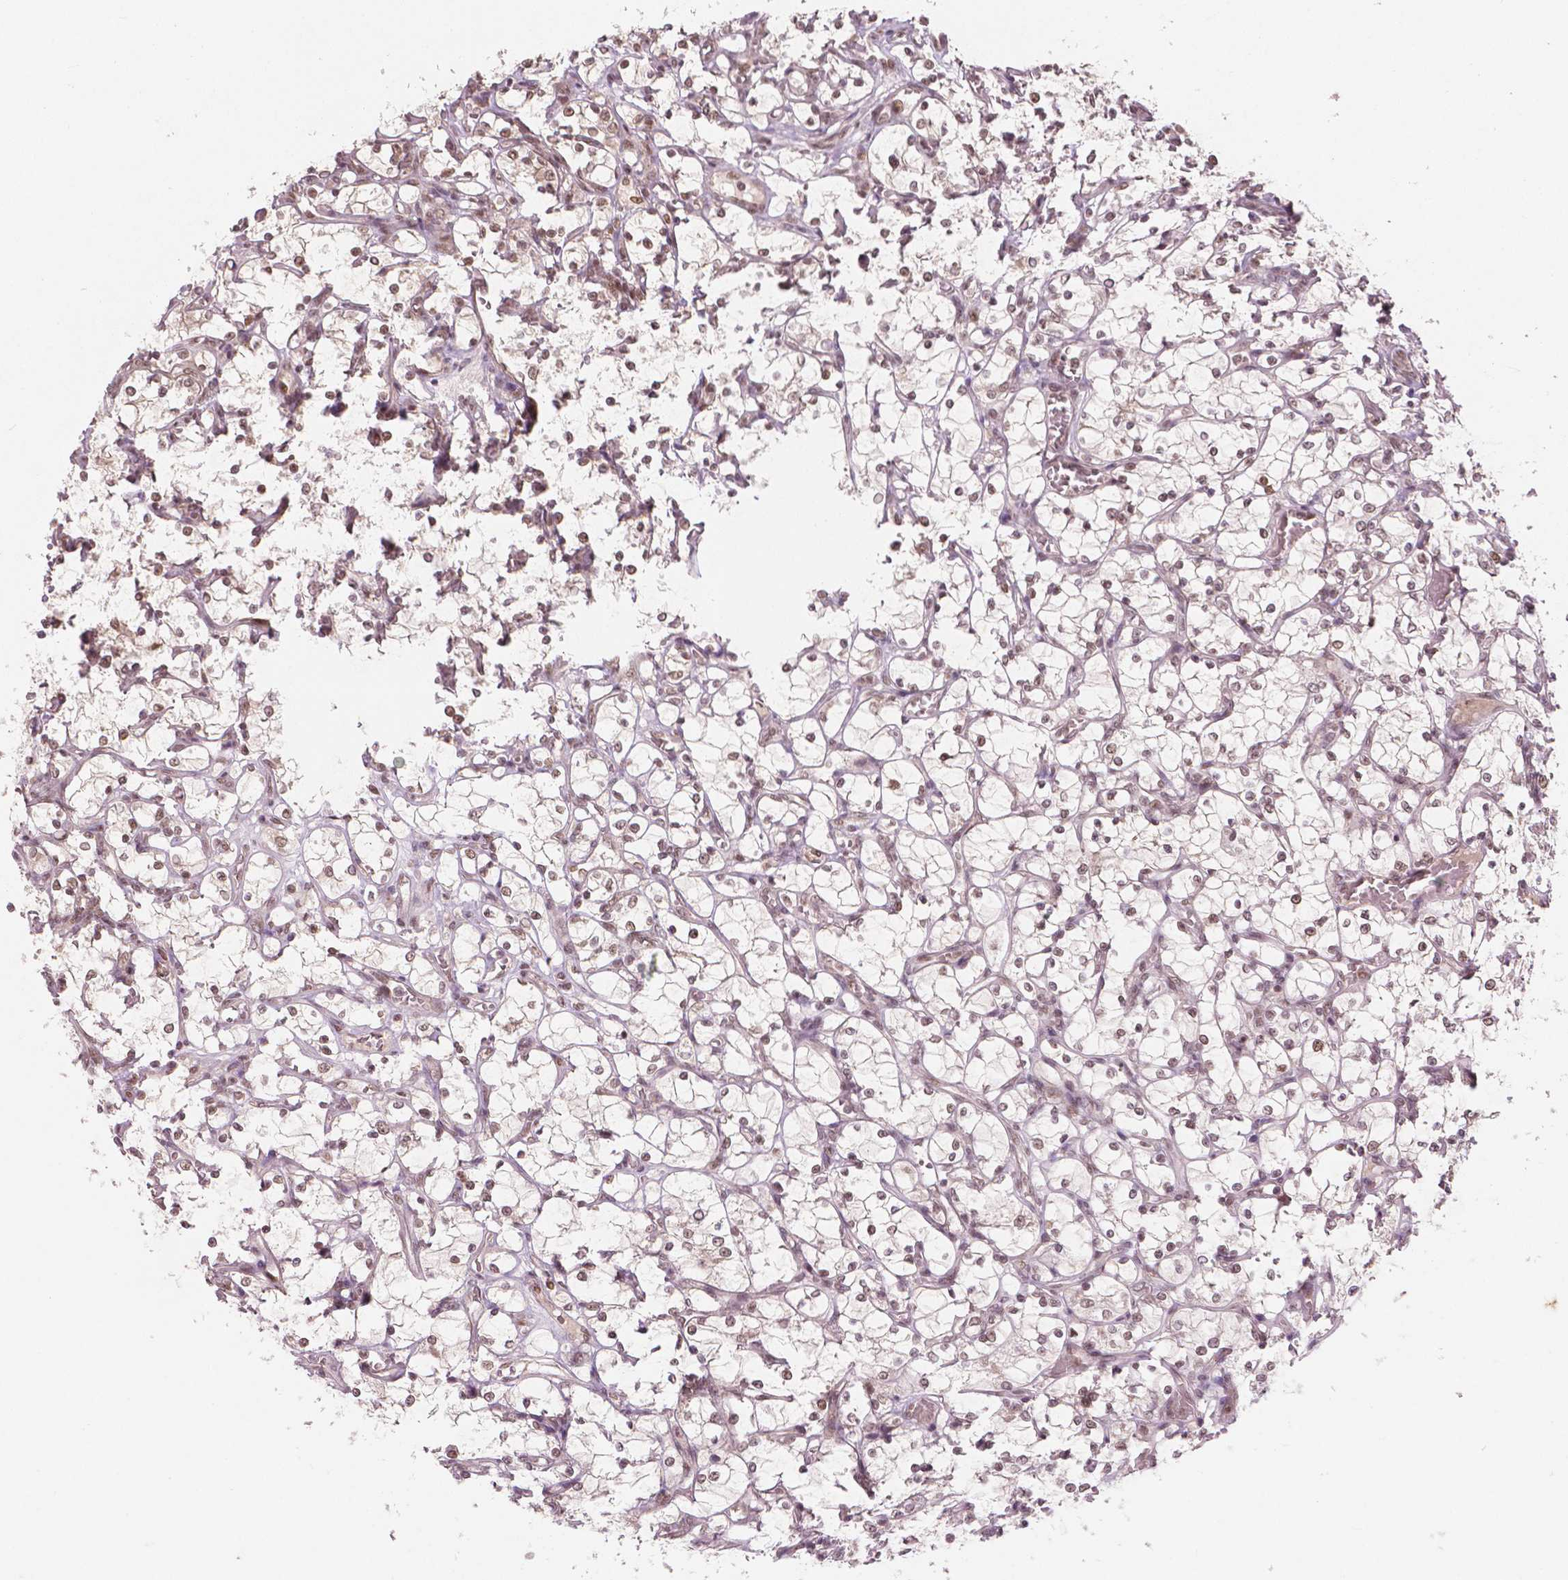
{"staining": {"intensity": "weak", "quantity": ">75%", "location": "nuclear"}, "tissue": "renal cancer", "cell_type": "Tumor cells", "image_type": "cancer", "snomed": [{"axis": "morphology", "description": "Adenocarcinoma, NOS"}, {"axis": "topography", "description": "Kidney"}], "caption": "Tumor cells demonstrate weak nuclear staining in about >75% of cells in renal cancer (adenocarcinoma). (IHC, brightfield microscopy, high magnification).", "gene": "NSD2", "patient": {"sex": "female", "age": 69}}